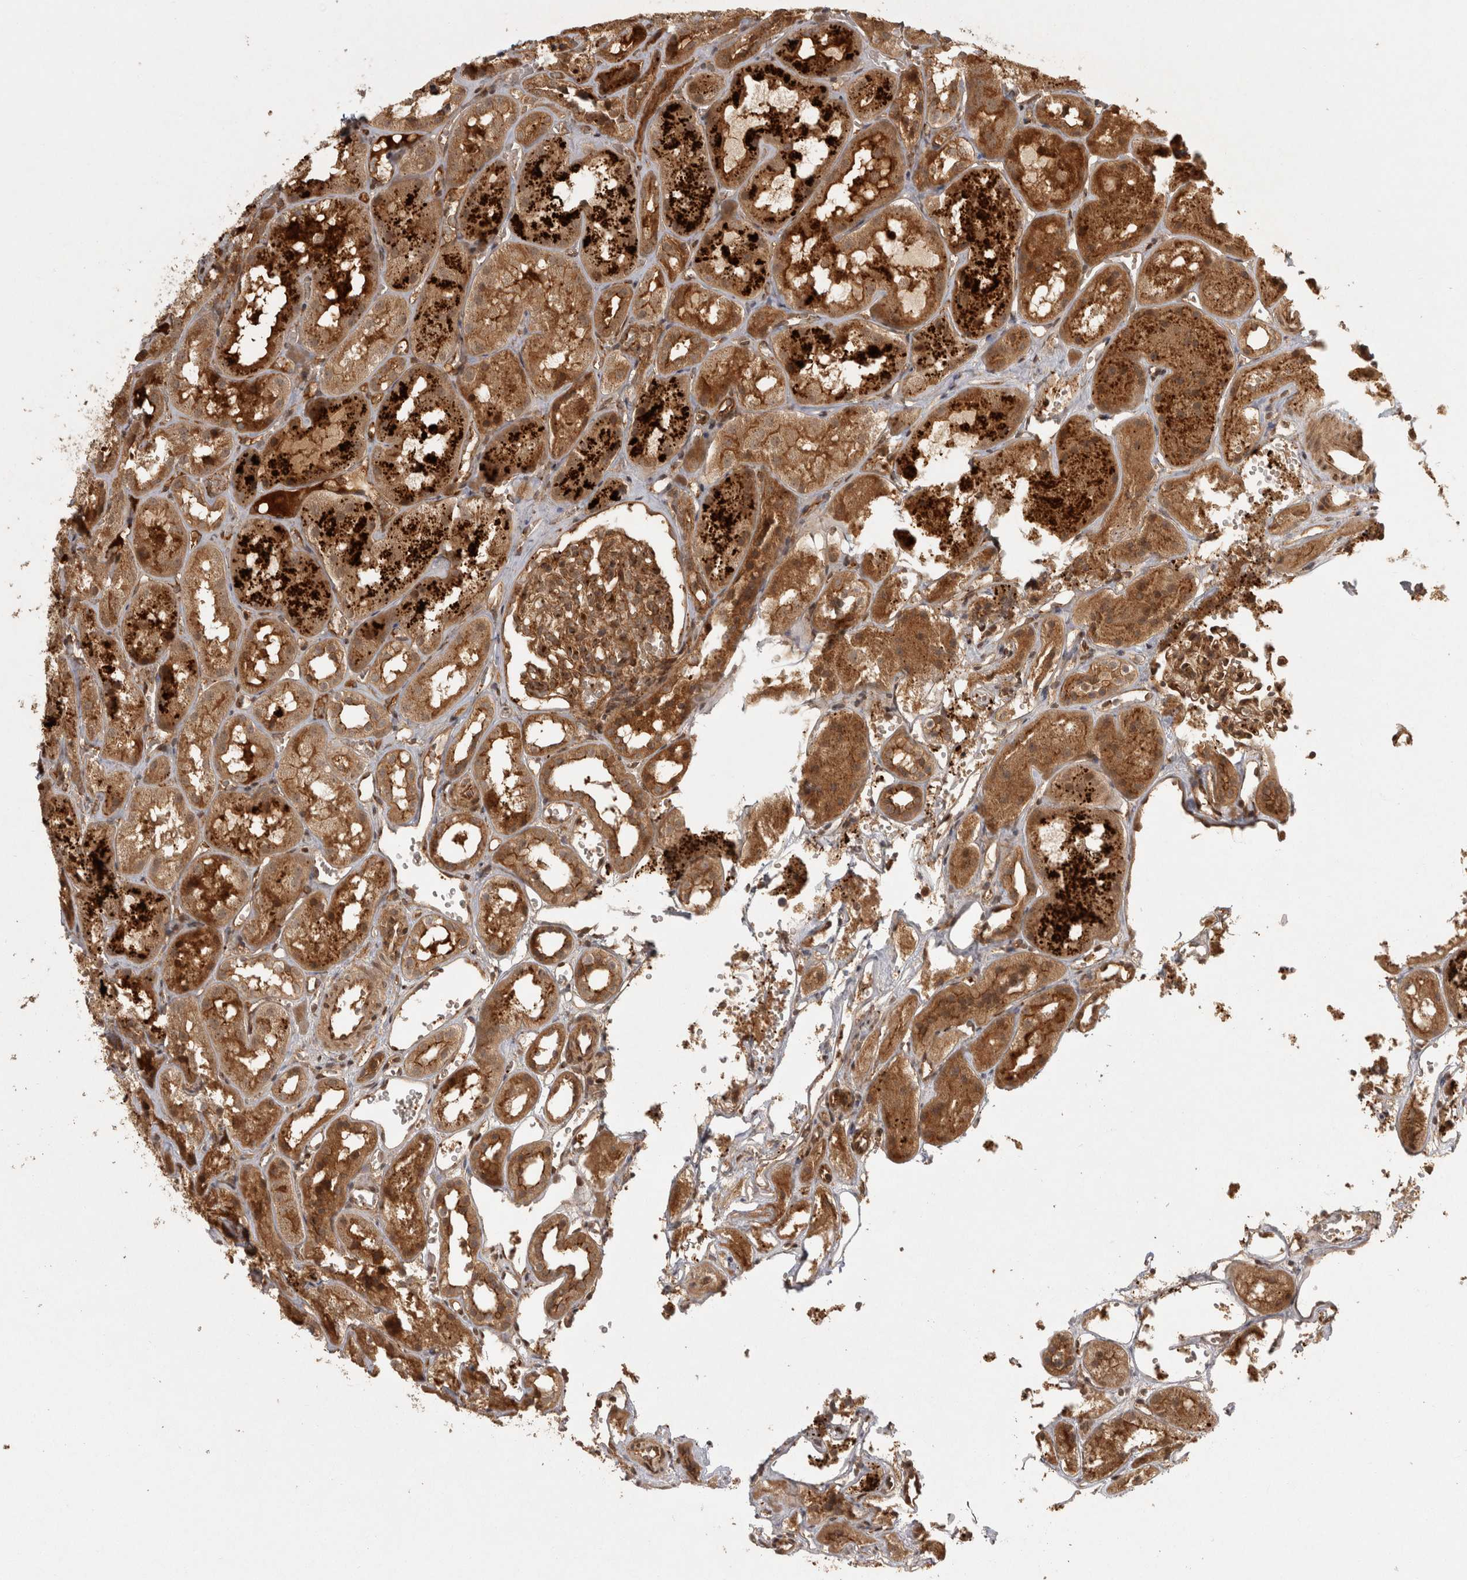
{"staining": {"intensity": "moderate", "quantity": ">75%", "location": "cytoplasmic/membranous"}, "tissue": "kidney", "cell_type": "Cells in glomeruli", "image_type": "normal", "snomed": [{"axis": "morphology", "description": "Normal tissue, NOS"}, {"axis": "topography", "description": "Kidney"}], "caption": "Protein expression analysis of unremarkable human kidney reveals moderate cytoplasmic/membranous positivity in about >75% of cells in glomeruli. Immunohistochemistry stains the protein in brown and the nuclei are stained blue.", "gene": "CAMSAP2", "patient": {"sex": "male", "age": 16}}